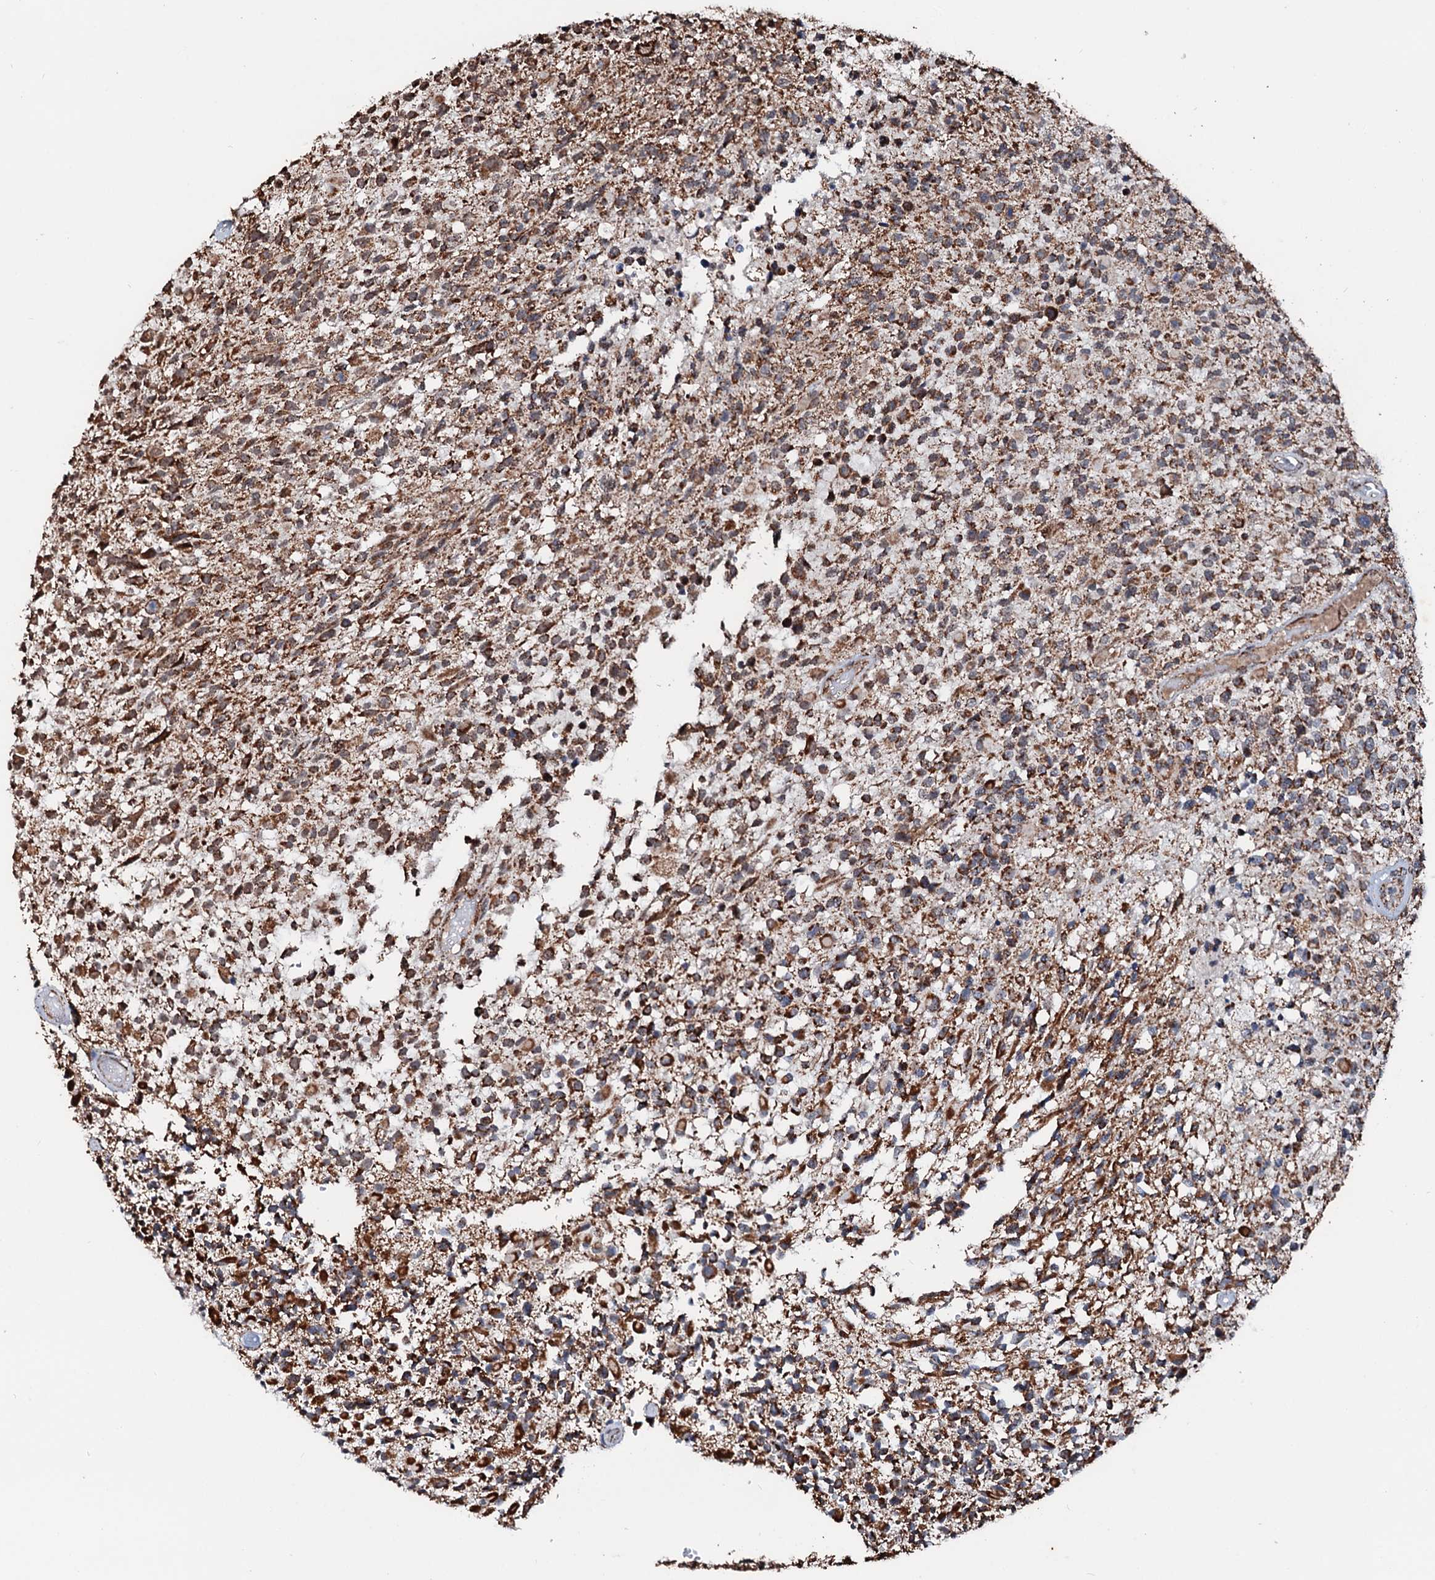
{"staining": {"intensity": "moderate", "quantity": ">75%", "location": "cytoplasmic/membranous"}, "tissue": "glioma", "cell_type": "Tumor cells", "image_type": "cancer", "snomed": [{"axis": "morphology", "description": "Glioma, malignant, High grade"}, {"axis": "morphology", "description": "Glioblastoma, NOS"}, {"axis": "topography", "description": "Brain"}], "caption": "An immunohistochemistry (IHC) micrograph of tumor tissue is shown. Protein staining in brown highlights moderate cytoplasmic/membranous positivity in glioma within tumor cells.", "gene": "SECISBP2L", "patient": {"sex": "male", "age": 60}}